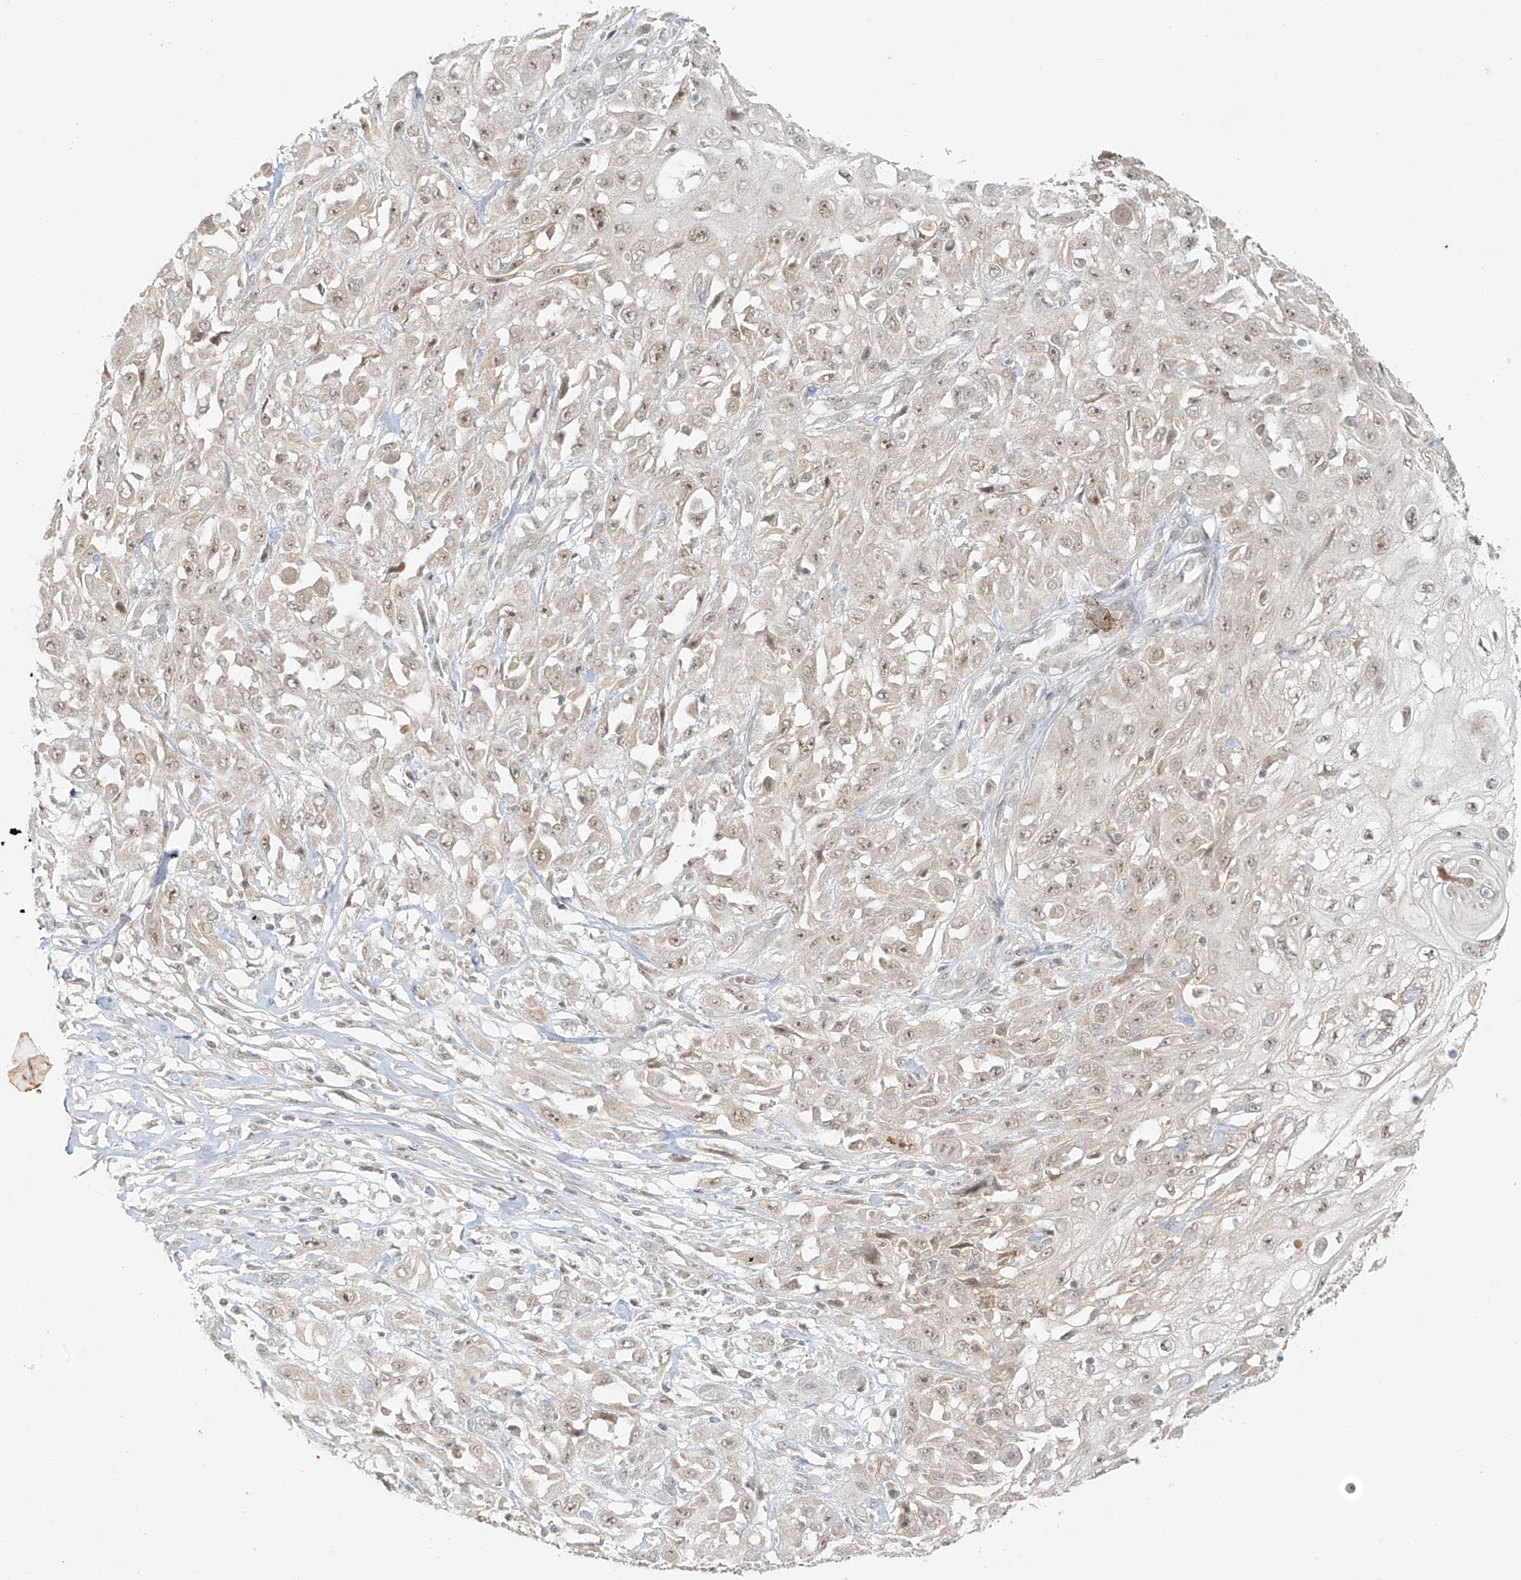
{"staining": {"intensity": "weak", "quantity": "25%-75%", "location": "nuclear"}, "tissue": "skin cancer", "cell_type": "Tumor cells", "image_type": "cancer", "snomed": [{"axis": "morphology", "description": "Squamous cell carcinoma, NOS"}, {"axis": "morphology", "description": "Squamous cell carcinoma, metastatic, NOS"}, {"axis": "topography", "description": "Skin"}, {"axis": "topography", "description": "Lymph node"}], "caption": "Protein expression analysis of human squamous cell carcinoma (skin) reveals weak nuclear expression in about 25%-75% of tumor cells.", "gene": "MIPEP", "patient": {"sex": "male", "age": 75}}